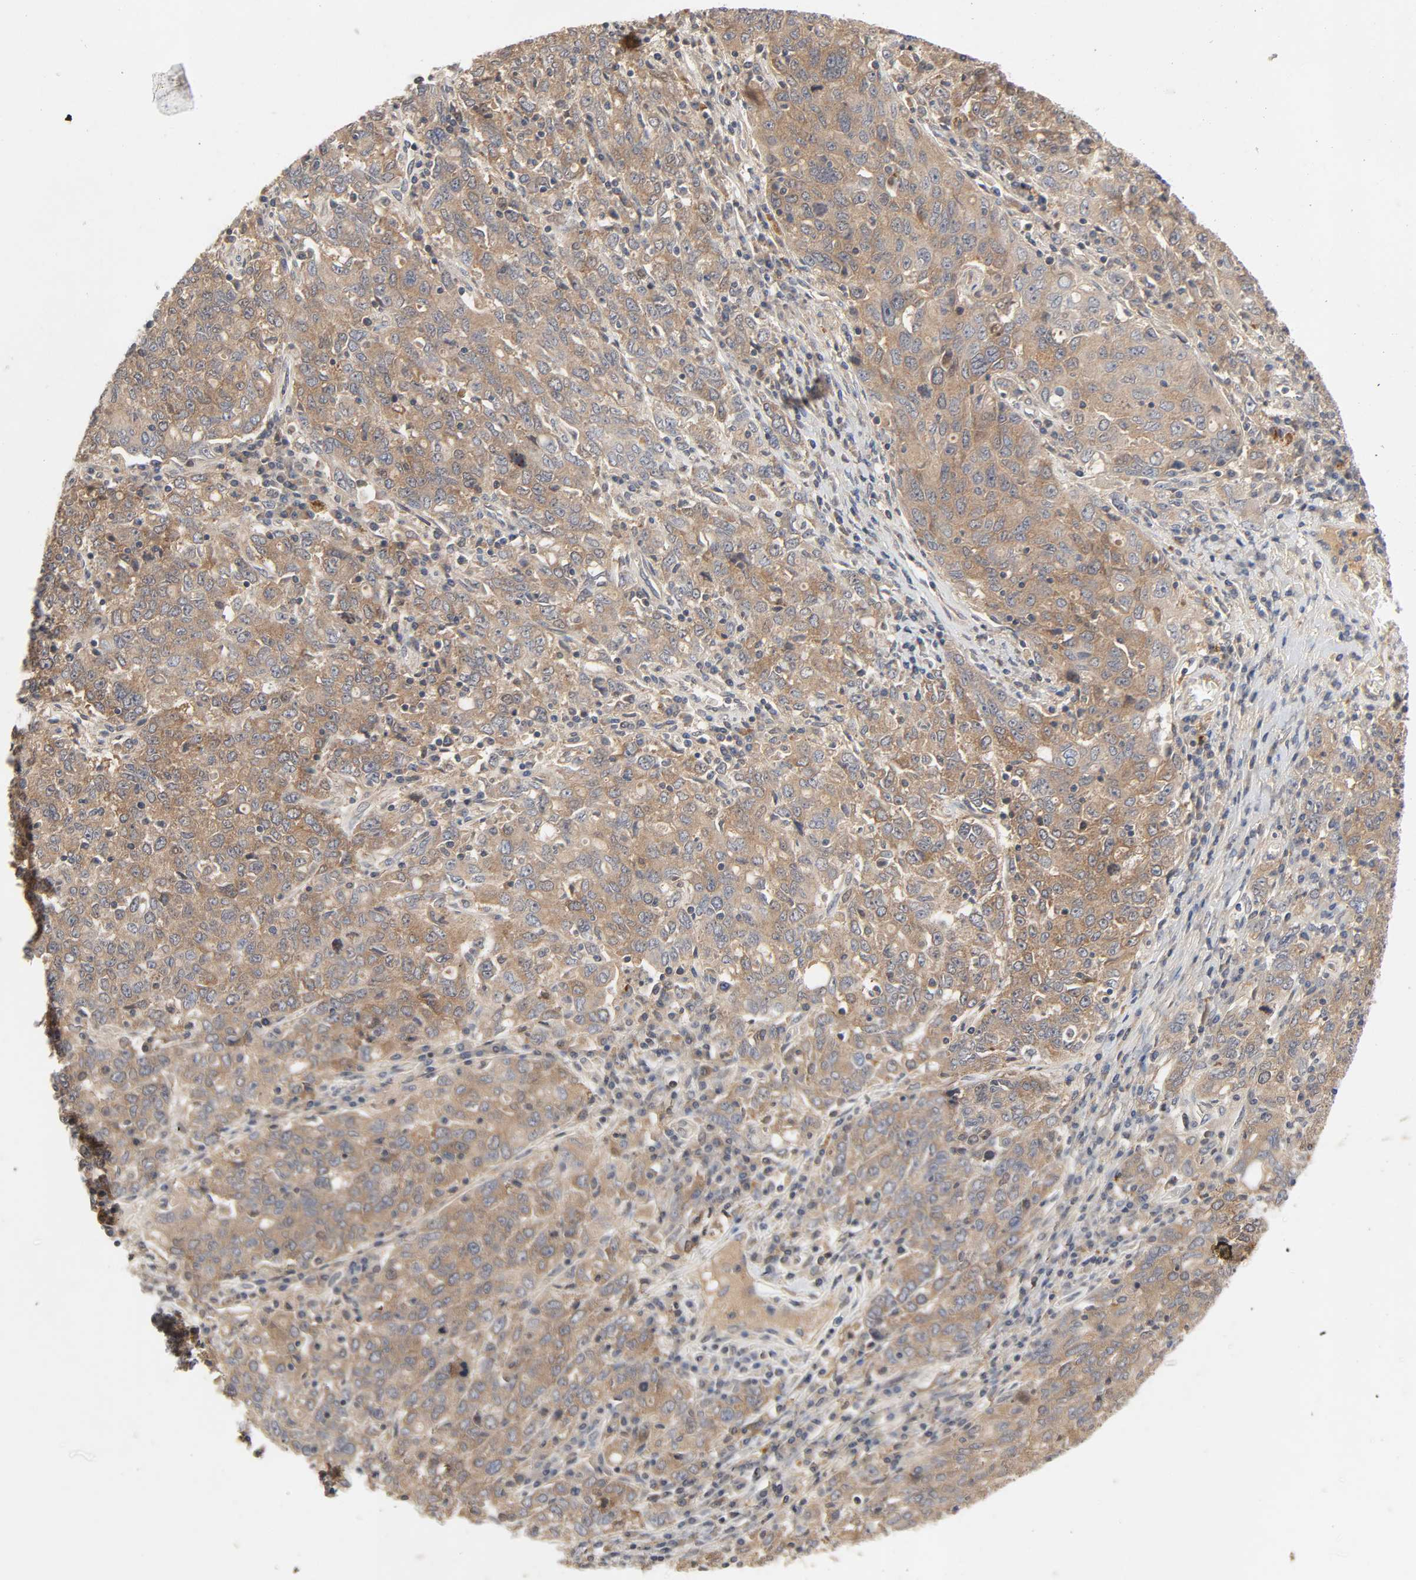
{"staining": {"intensity": "moderate", "quantity": ">75%", "location": "cytoplasmic/membranous"}, "tissue": "ovarian cancer", "cell_type": "Tumor cells", "image_type": "cancer", "snomed": [{"axis": "morphology", "description": "Carcinoma, endometroid"}, {"axis": "topography", "description": "Ovary"}], "caption": "IHC of human ovarian cancer shows medium levels of moderate cytoplasmic/membranous staining in approximately >75% of tumor cells. (Stains: DAB in brown, nuclei in blue, Microscopy: brightfield microscopy at high magnification).", "gene": "CPB2", "patient": {"sex": "female", "age": 62}}